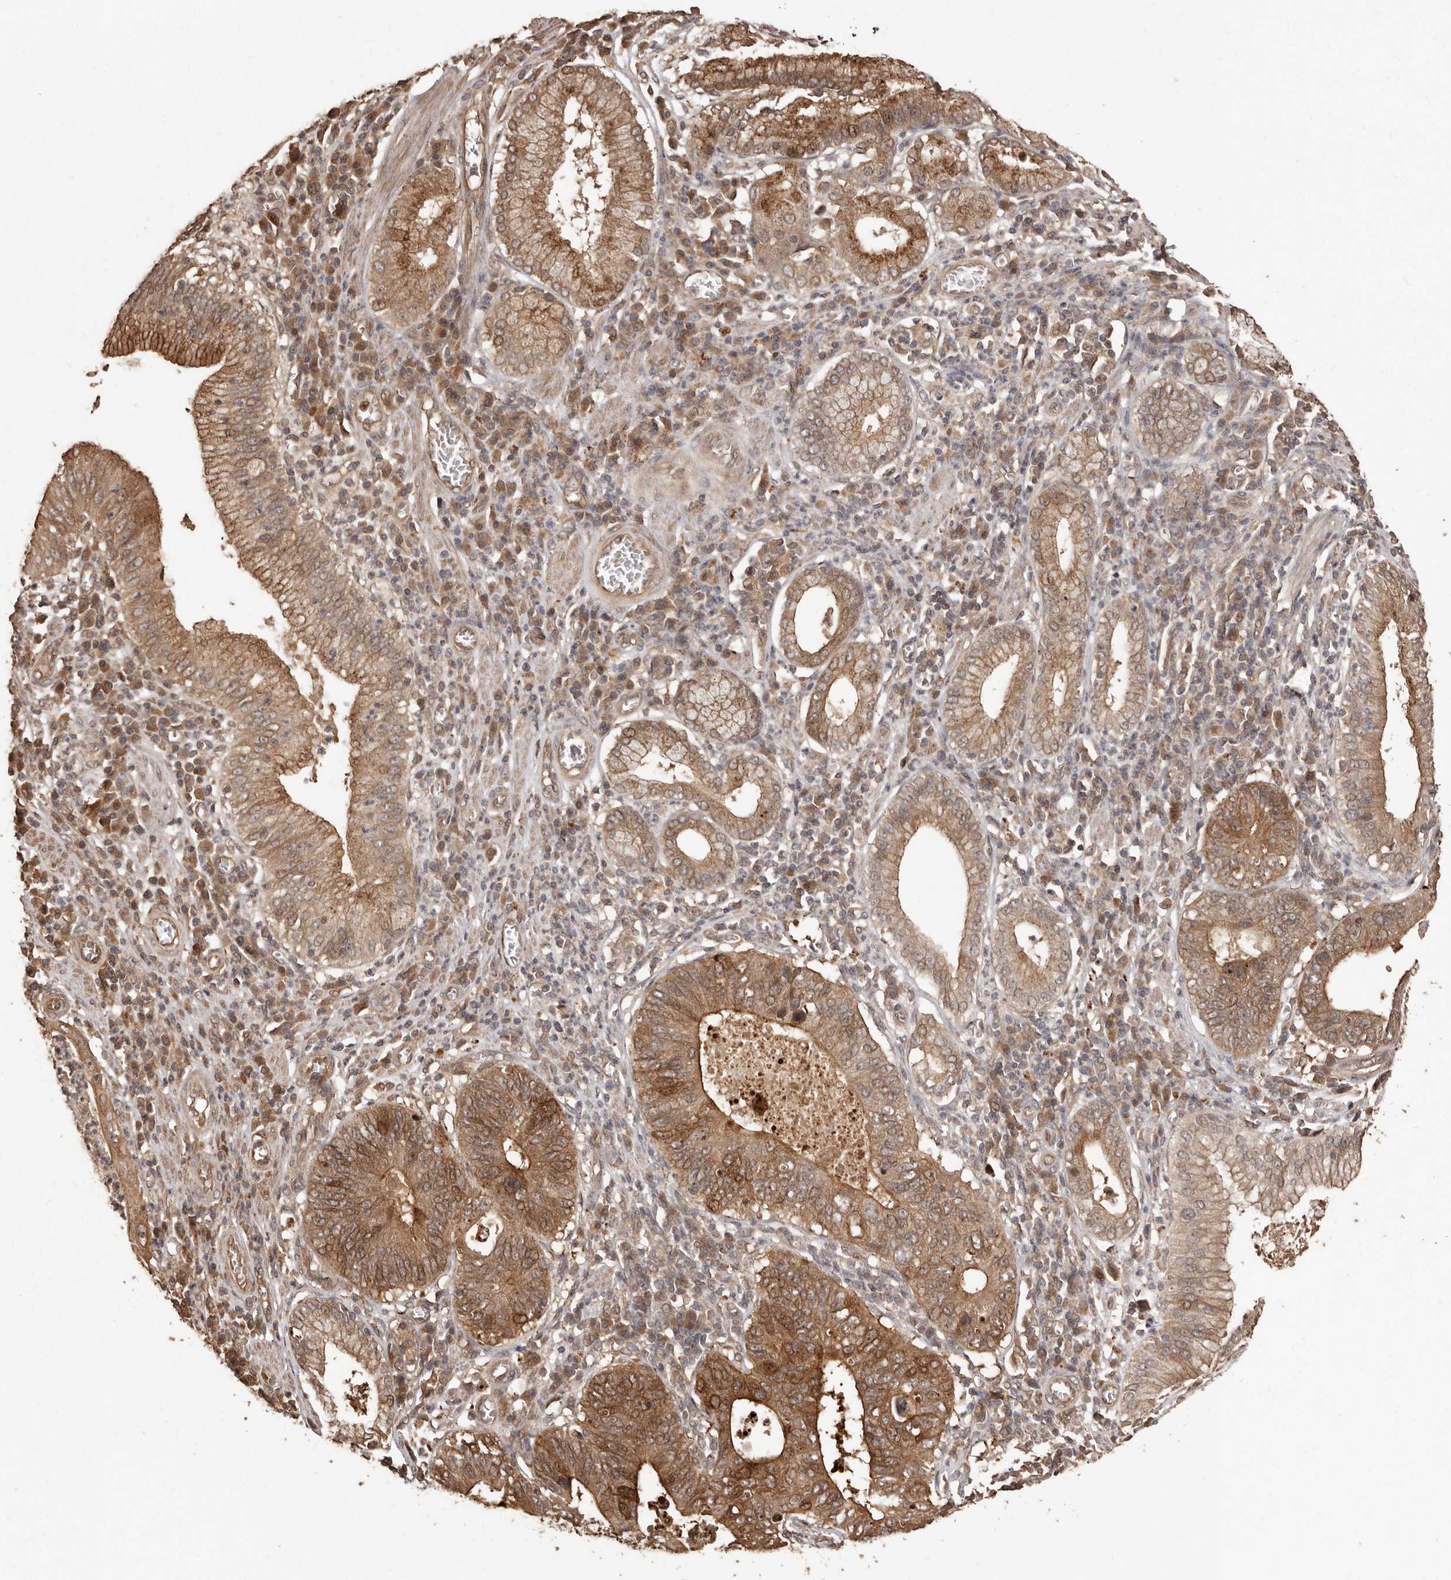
{"staining": {"intensity": "moderate", "quantity": ">75%", "location": "cytoplasmic/membranous"}, "tissue": "stomach cancer", "cell_type": "Tumor cells", "image_type": "cancer", "snomed": [{"axis": "morphology", "description": "Adenocarcinoma, NOS"}, {"axis": "topography", "description": "Stomach"}], "caption": "A medium amount of moderate cytoplasmic/membranous positivity is appreciated in approximately >75% of tumor cells in stomach cancer tissue.", "gene": "NUP43", "patient": {"sex": "male", "age": 59}}